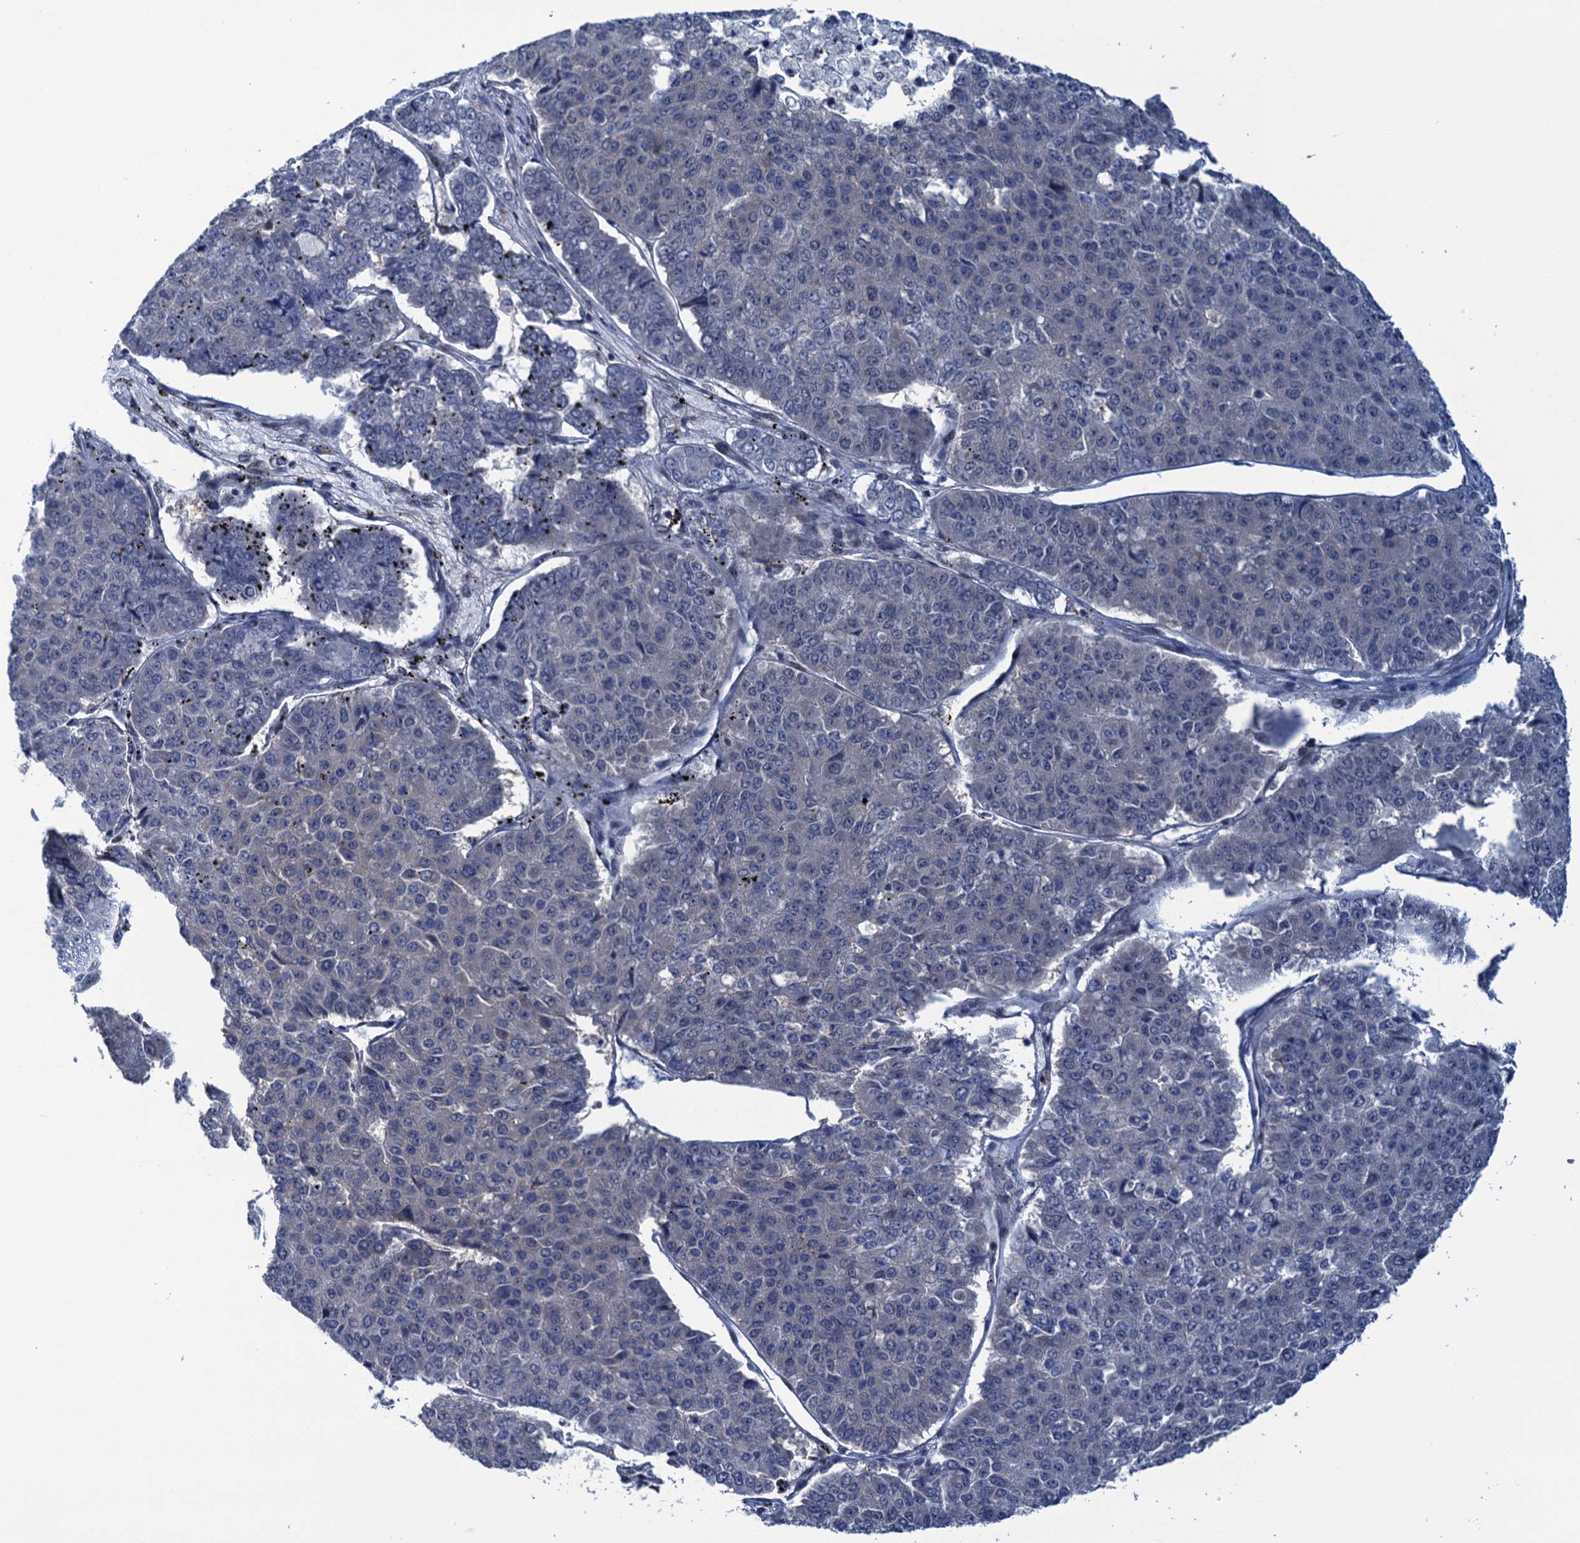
{"staining": {"intensity": "negative", "quantity": "none", "location": "none"}, "tissue": "pancreatic cancer", "cell_type": "Tumor cells", "image_type": "cancer", "snomed": [{"axis": "morphology", "description": "Adenocarcinoma, NOS"}, {"axis": "topography", "description": "Pancreas"}], "caption": "A high-resolution histopathology image shows immunohistochemistry staining of pancreatic cancer (adenocarcinoma), which exhibits no significant staining in tumor cells.", "gene": "SAE1", "patient": {"sex": "male", "age": 50}}